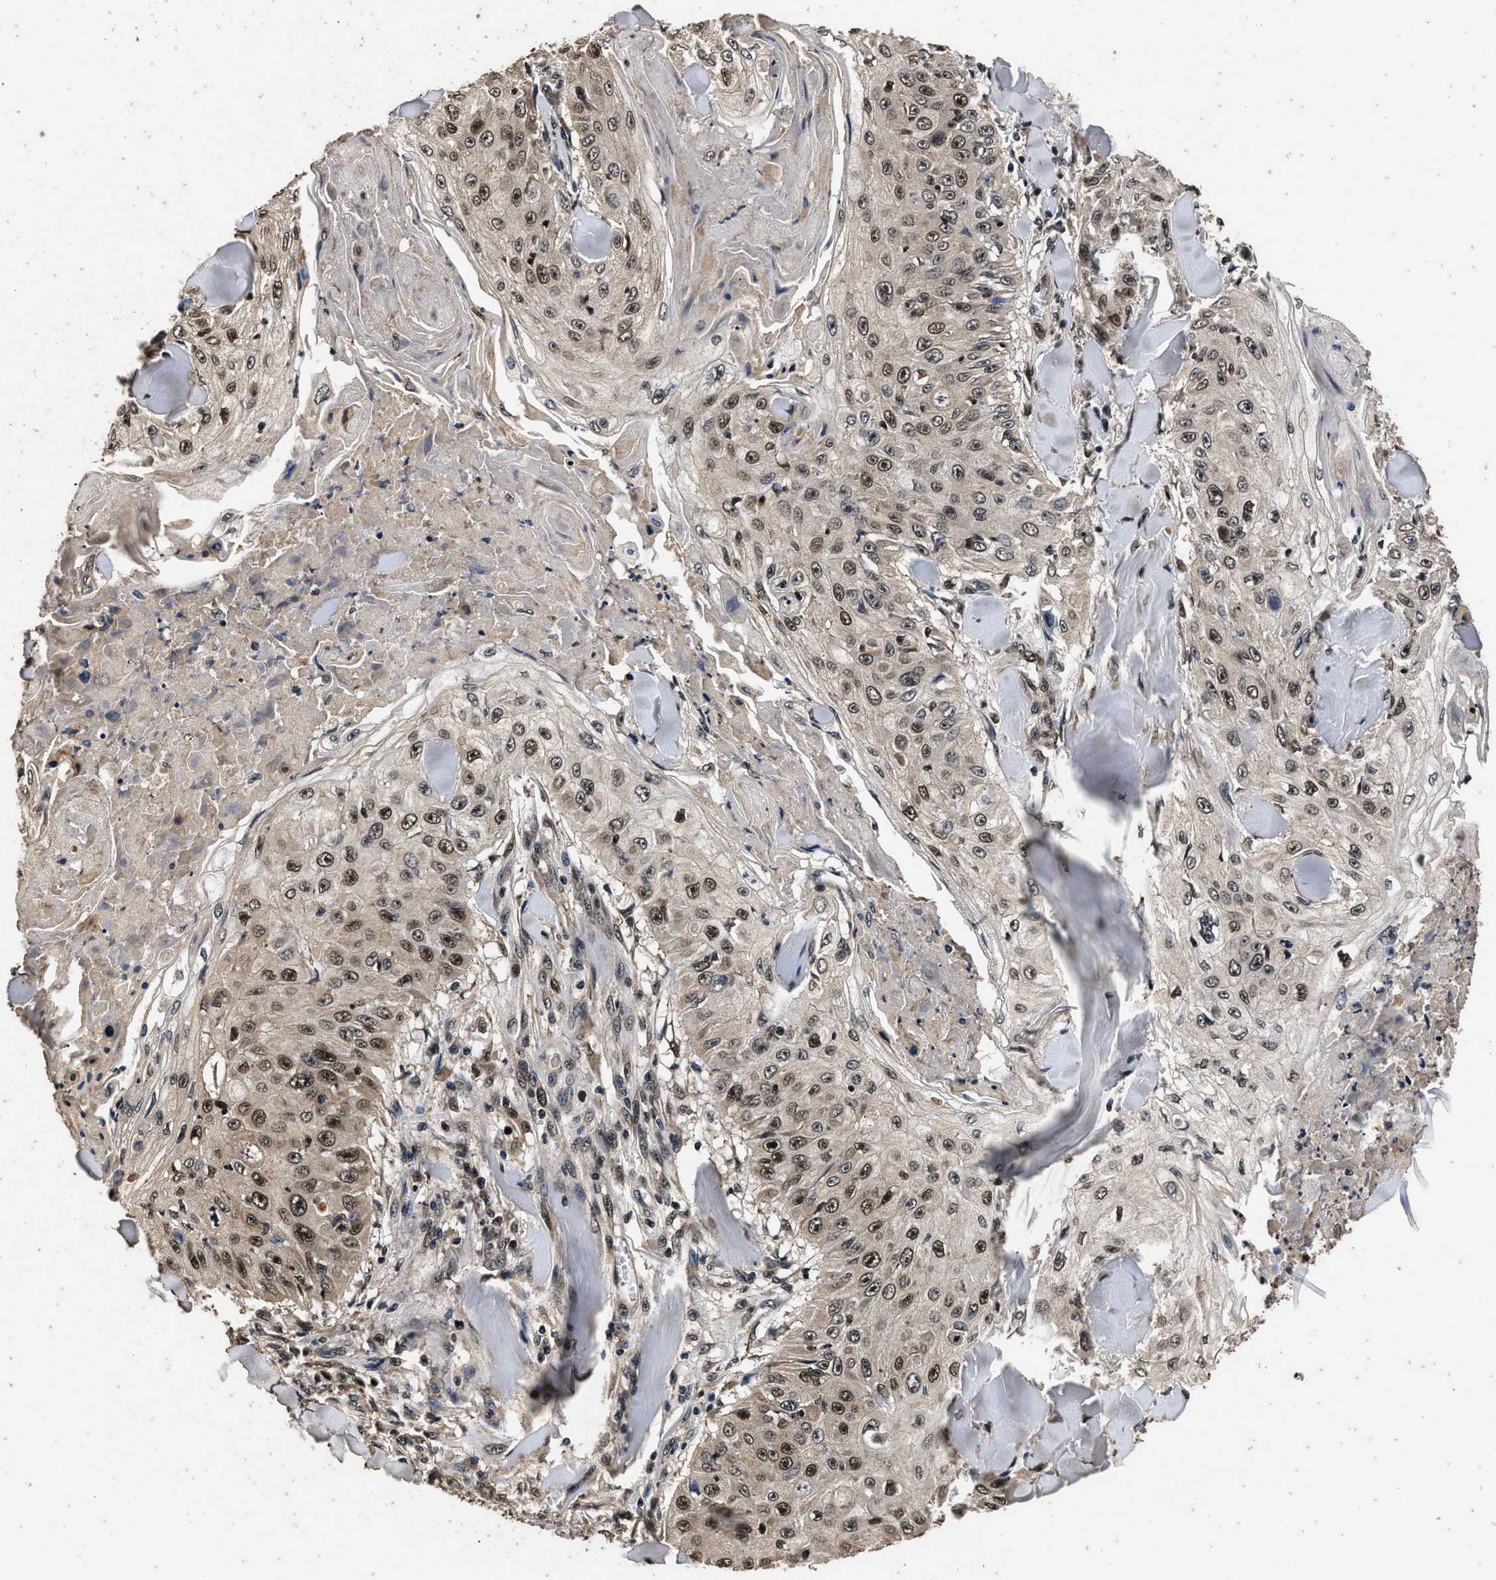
{"staining": {"intensity": "moderate", "quantity": ">75%", "location": "nuclear"}, "tissue": "skin cancer", "cell_type": "Tumor cells", "image_type": "cancer", "snomed": [{"axis": "morphology", "description": "Squamous cell carcinoma, NOS"}, {"axis": "topography", "description": "Skin"}], "caption": "Immunohistochemical staining of human skin squamous cell carcinoma shows moderate nuclear protein staining in approximately >75% of tumor cells. The staining is performed using DAB brown chromogen to label protein expression. The nuclei are counter-stained blue using hematoxylin.", "gene": "CSTF1", "patient": {"sex": "male", "age": 86}}